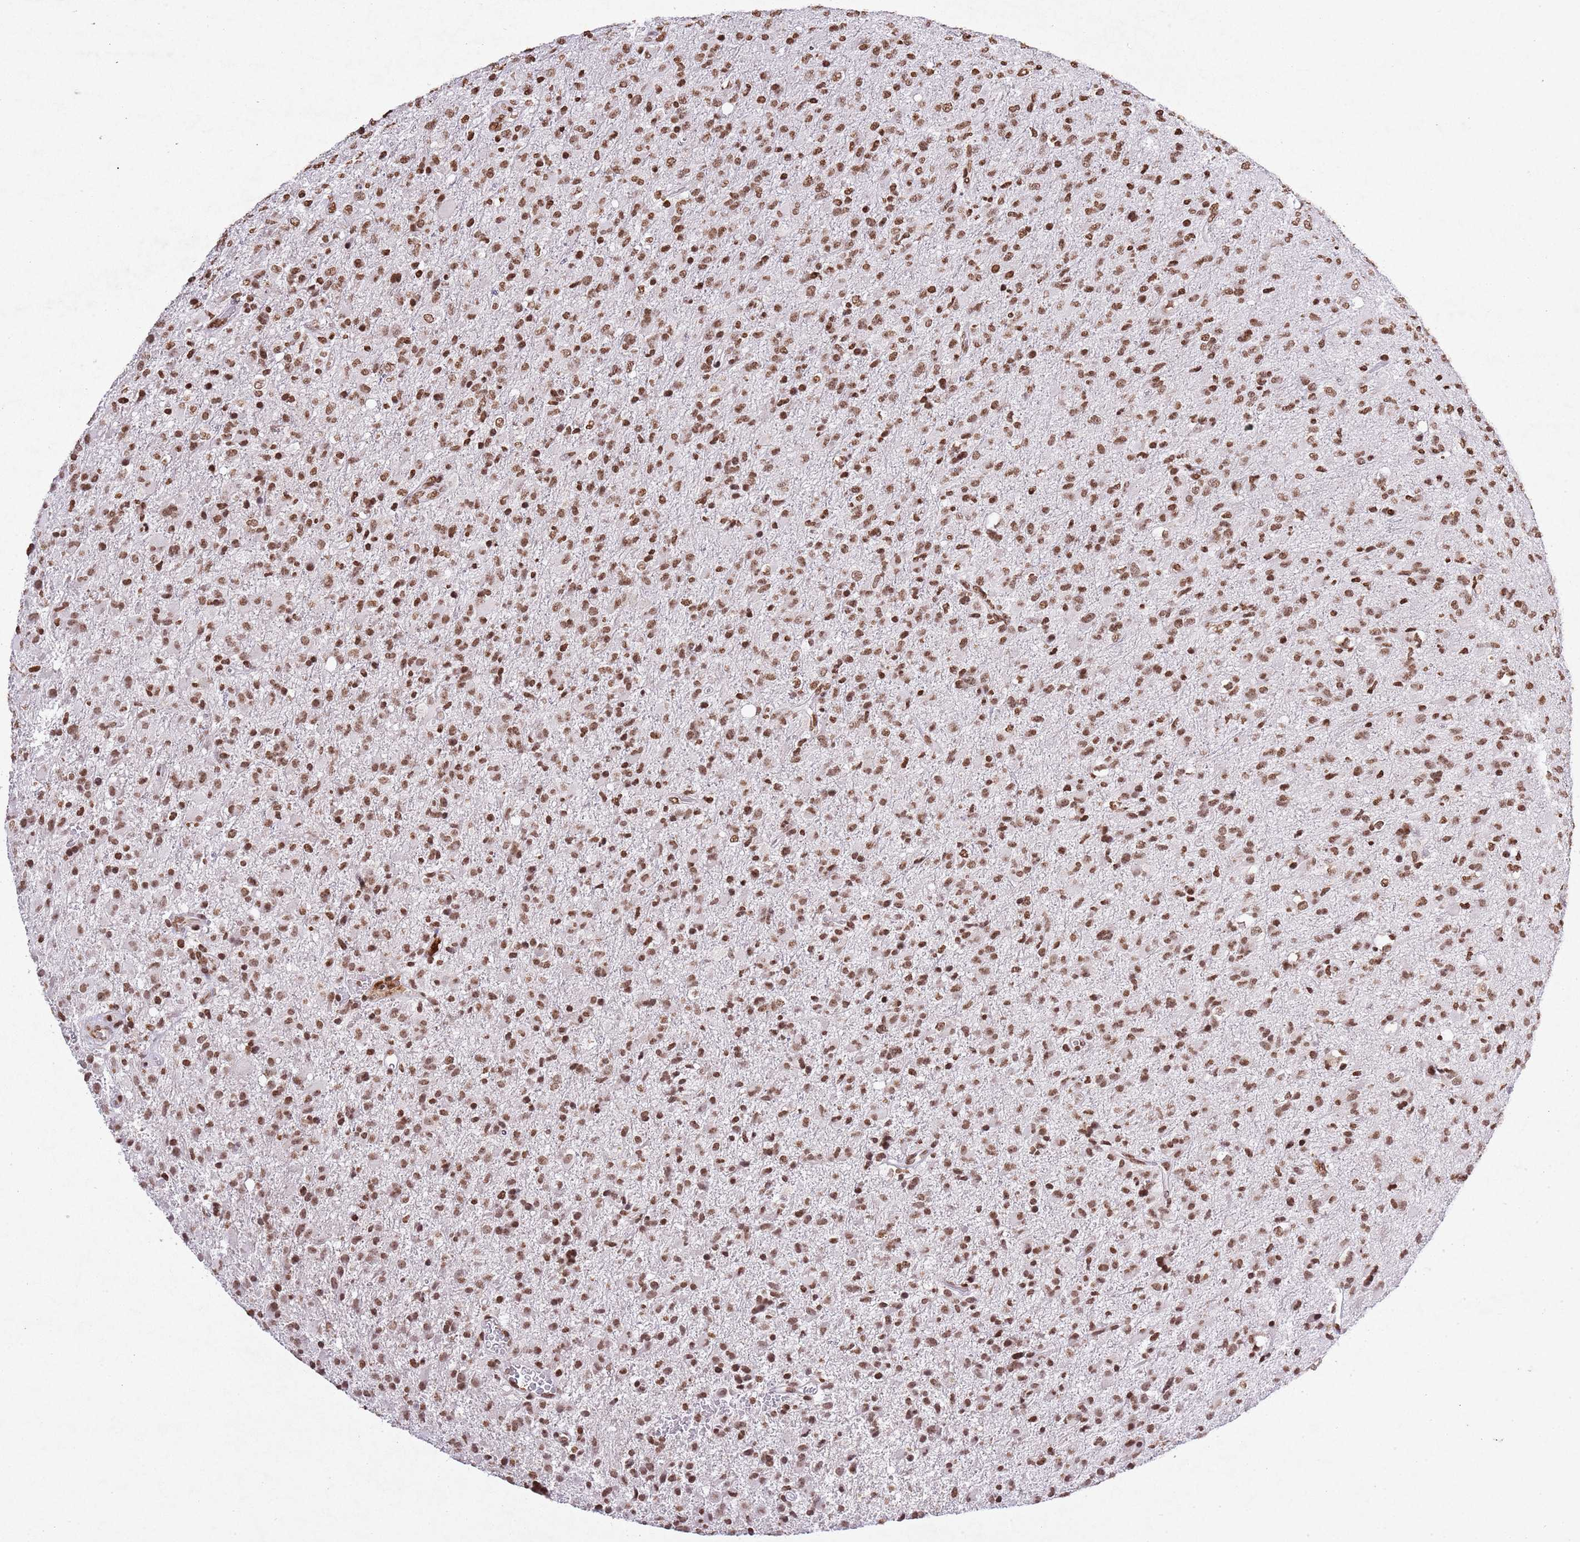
{"staining": {"intensity": "moderate", "quantity": ">75%", "location": "nuclear"}, "tissue": "glioma", "cell_type": "Tumor cells", "image_type": "cancer", "snomed": [{"axis": "morphology", "description": "Glioma, malignant, Low grade"}, {"axis": "topography", "description": "Brain"}], "caption": "Immunohistochemical staining of glioma displays medium levels of moderate nuclear protein positivity in about >75% of tumor cells.", "gene": "BMAL1", "patient": {"sex": "male", "age": 65}}